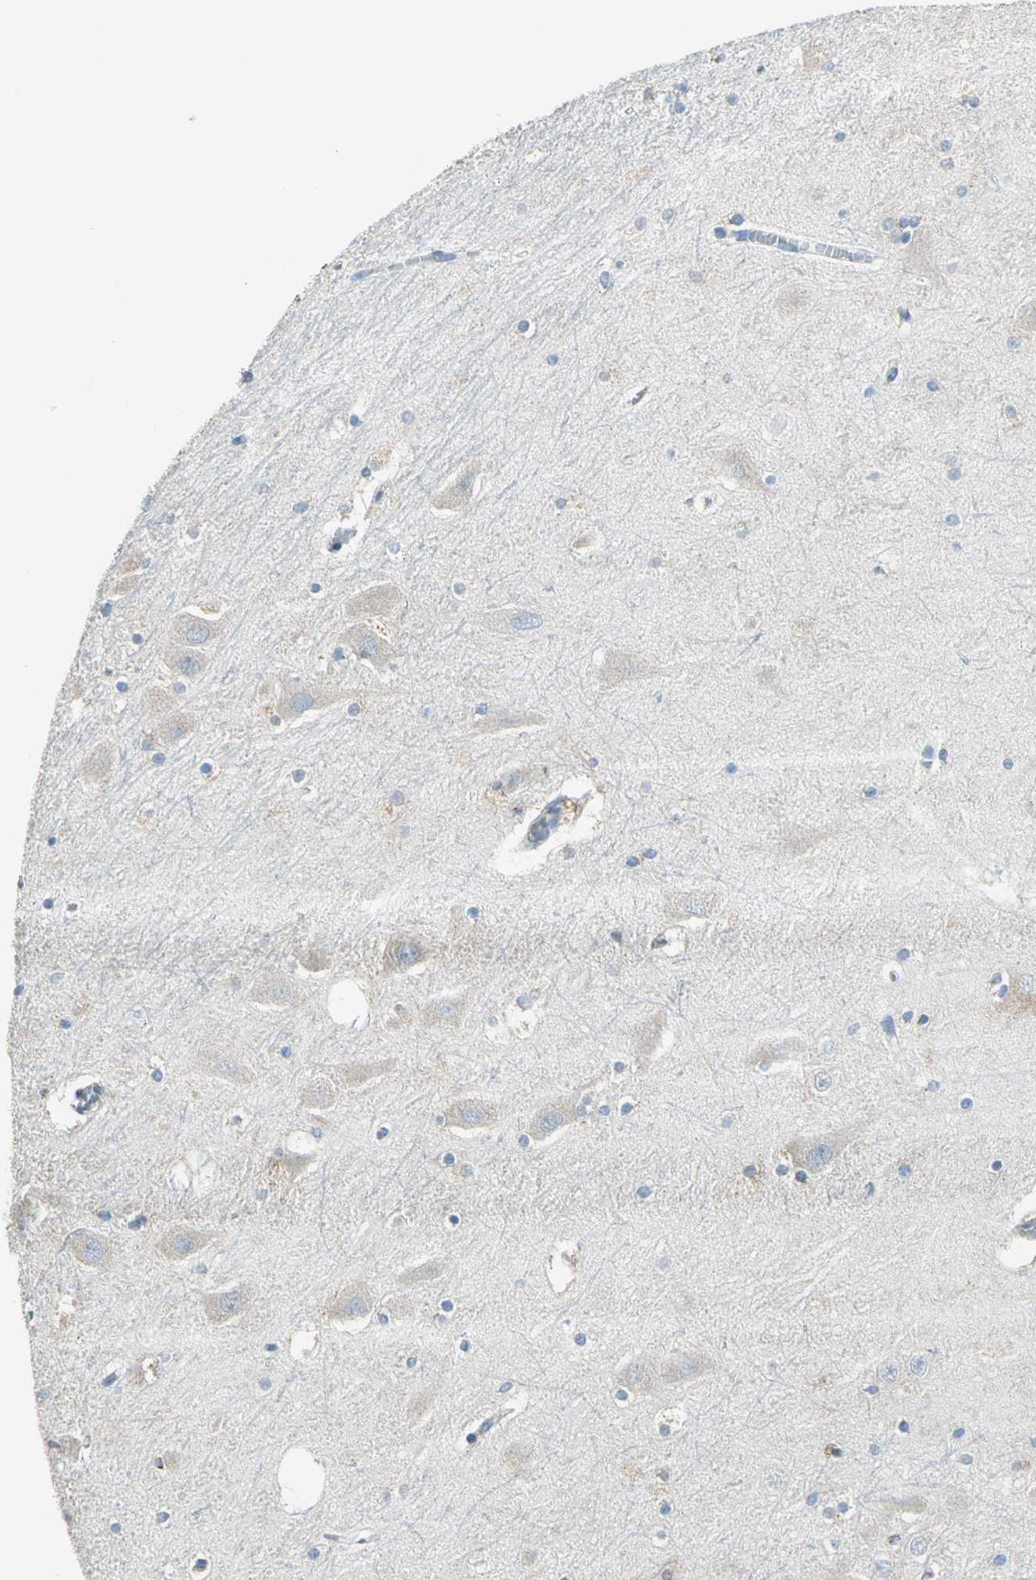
{"staining": {"intensity": "weak", "quantity": "25%-75%", "location": "cytoplasmic/membranous"}, "tissue": "hippocampus", "cell_type": "Glial cells", "image_type": "normal", "snomed": [{"axis": "morphology", "description": "Normal tissue, NOS"}, {"axis": "topography", "description": "Hippocampus"}], "caption": "This is an image of IHC staining of normal hippocampus, which shows weak positivity in the cytoplasmic/membranous of glial cells.", "gene": "ACADM", "patient": {"sex": "male", "age": 45}}